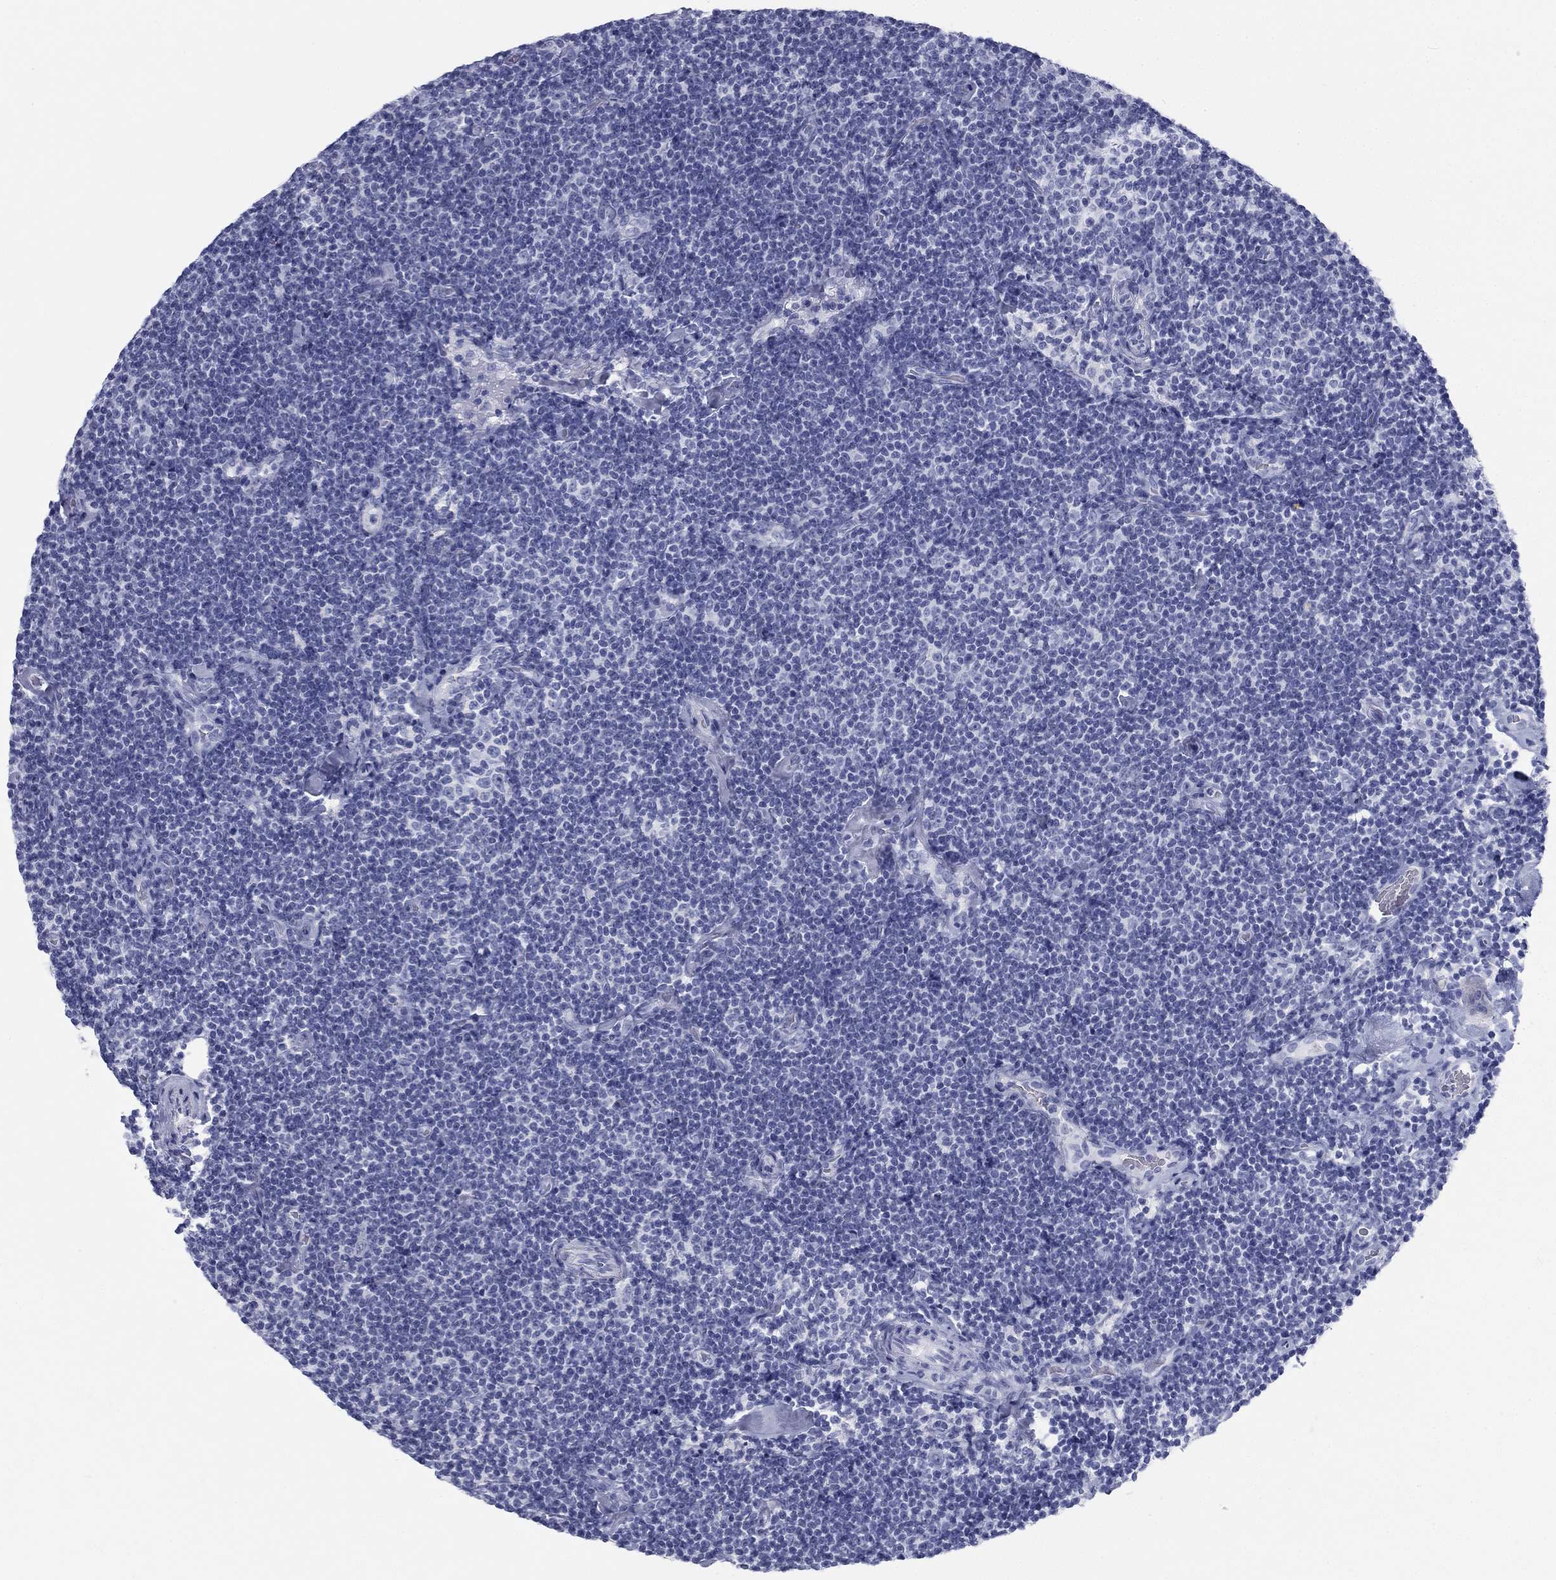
{"staining": {"intensity": "negative", "quantity": "none", "location": "none"}, "tissue": "lymphoma", "cell_type": "Tumor cells", "image_type": "cancer", "snomed": [{"axis": "morphology", "description": "Malignant lymphoma, non-Hodgkin's type, Low grade"}, {"axis": "topography", "description": "Lymph node"}], "caption": "An IHC micrograph of lymphoma is shown. There is no staining in tumor cells of lymphoma.", "gene": "CALB1", "patient": {"sex": "male", "age": 81}}